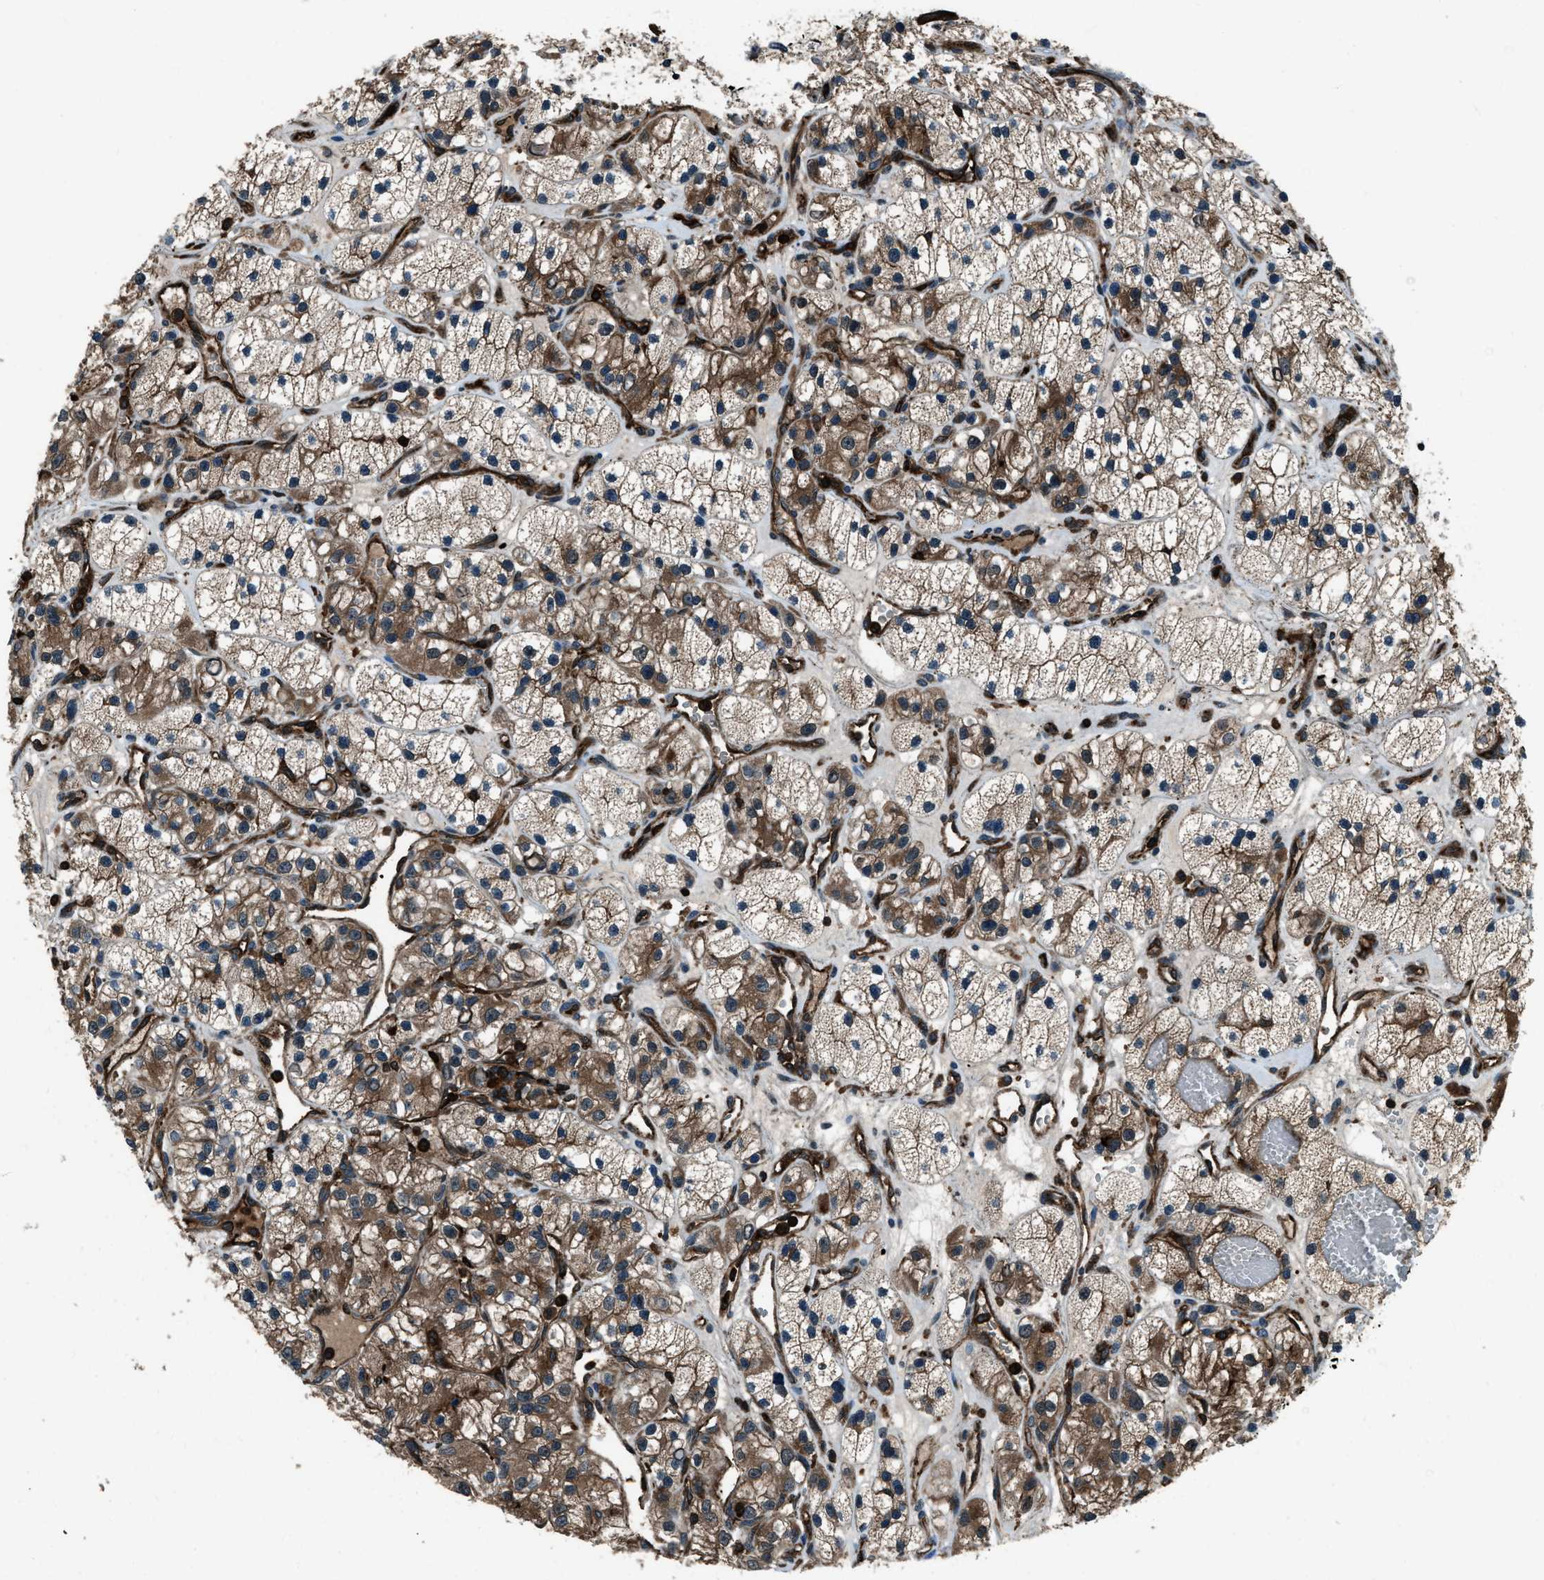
{"staining": {"intensity": "moderate", "quantity": ">75%", "location": "cytoplasmic/membranous"}, "tissue": "renal cancer", "cell_type": "Tumor cells", "image_type": "cancer", "snomed": [{"axis": "morphology", "description": "Adenocarcinoma, NOS"}, {"axis": "topography", "description": "Kidney"}], "caption": "A brown stain labels moderate cytoplasmic/membranous positivity of a protein in human renal adenocarcinoma tumor cells. (Brightfield microscopy of DAB IHC at high magnification).", "gene": "SNX30", "patient": {"sex": "female", "age": 57}}